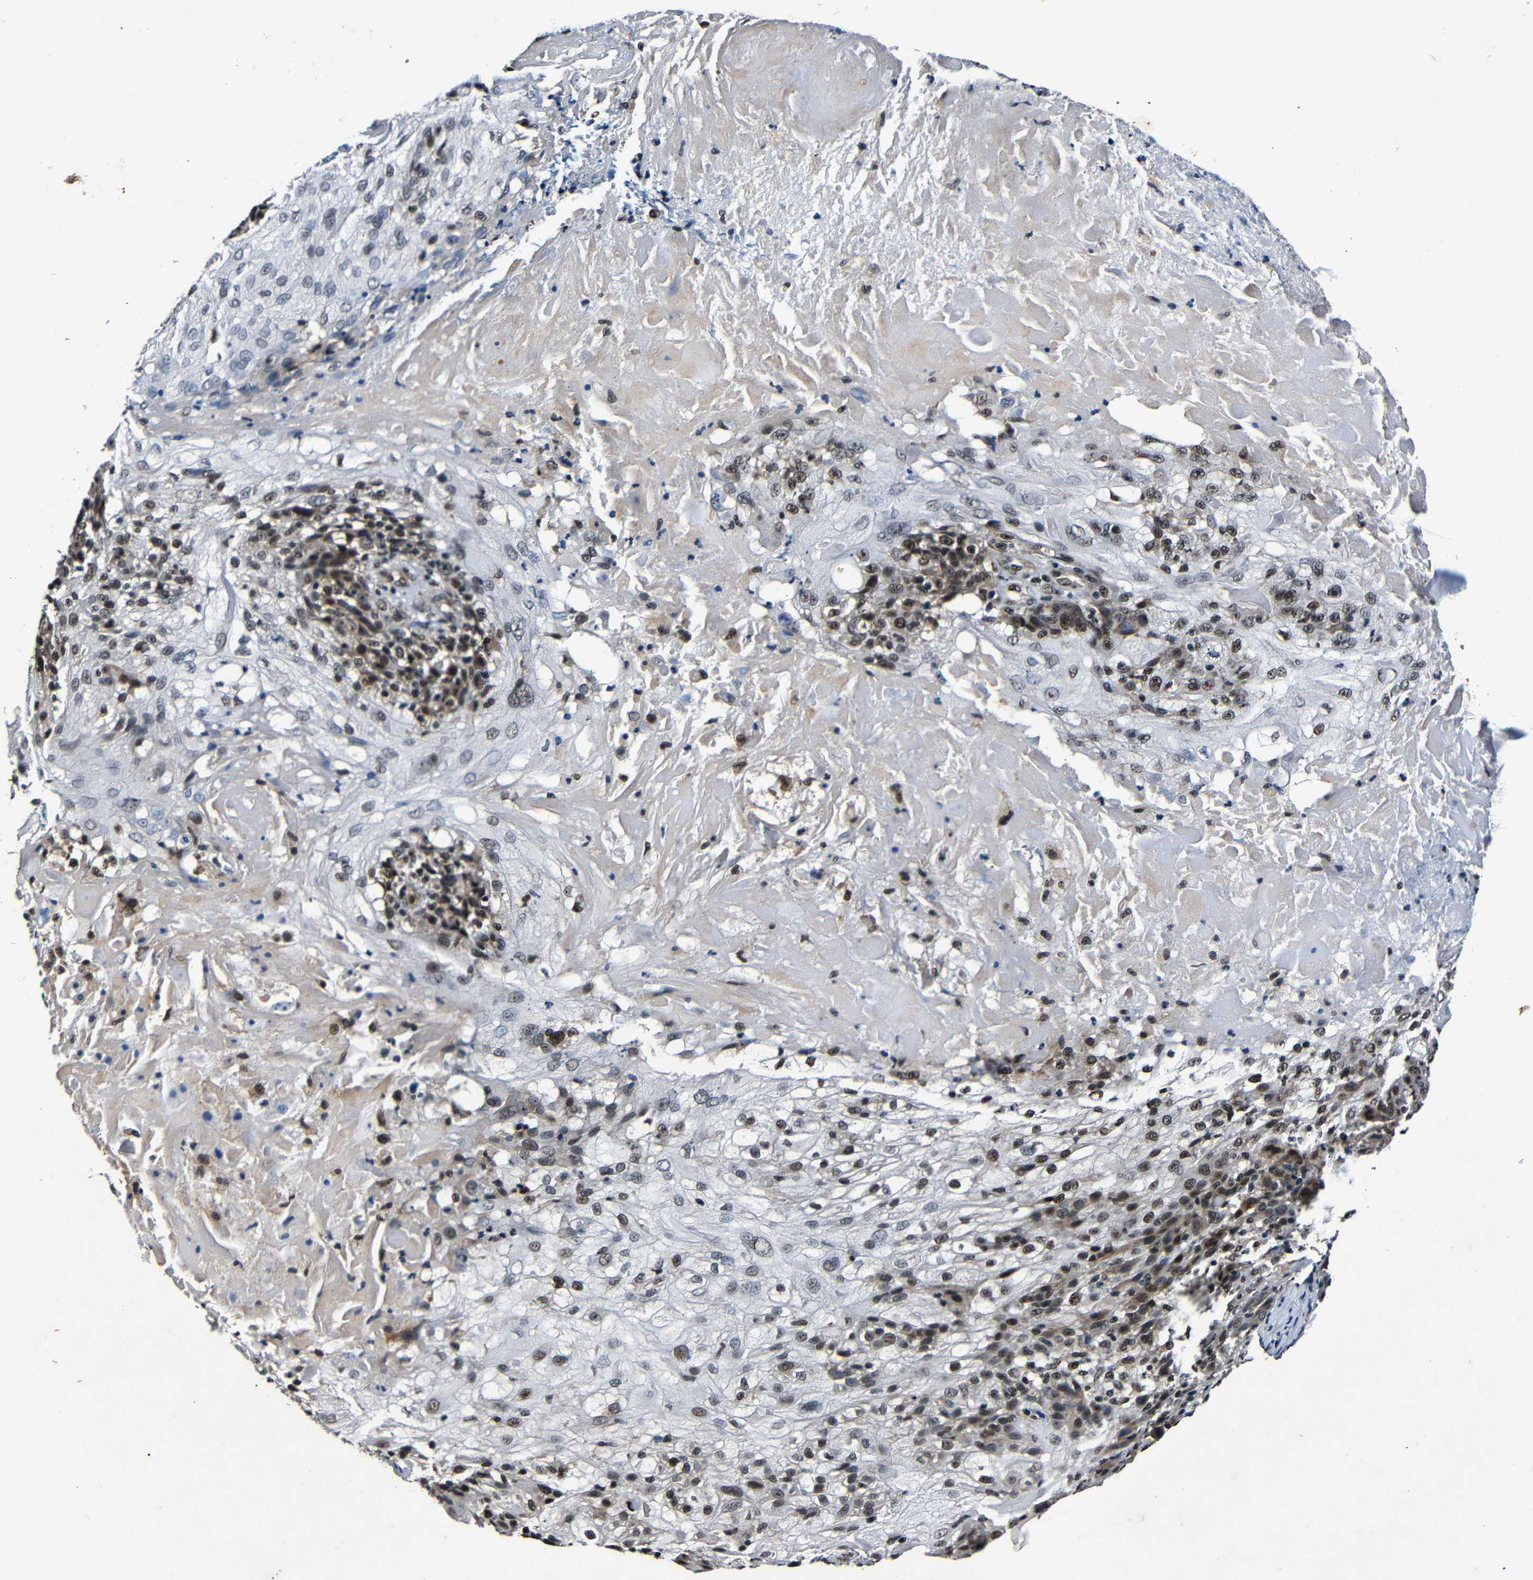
{"staining": {"intensity": "moderate", "quantity": ">75%", "location": "cytoplasmic/membranous,nuclear"}, "tissue": "skin cancer", "cell_type": "Tumor cells", "image_type": "cancer", "snomed": [{"axis": "morphology", "description": "Normal tissue, NOS"}, {"axis": "morphology", "description": "Squamous cell carcinoma, NOS"}, {"axis": "topography", "description": "Skin"}], "caption": "This micrograph demonstrates skin cancer stained with immunohistochemistry to label a protein in brown. The cytoplasmic/membranous and nuclear of tumor cells show moderate positivity for the protein. Nuclei are counter-stained blue.", "gene": "FOXD4", "patient": {"sex": "female", "age": 83}}